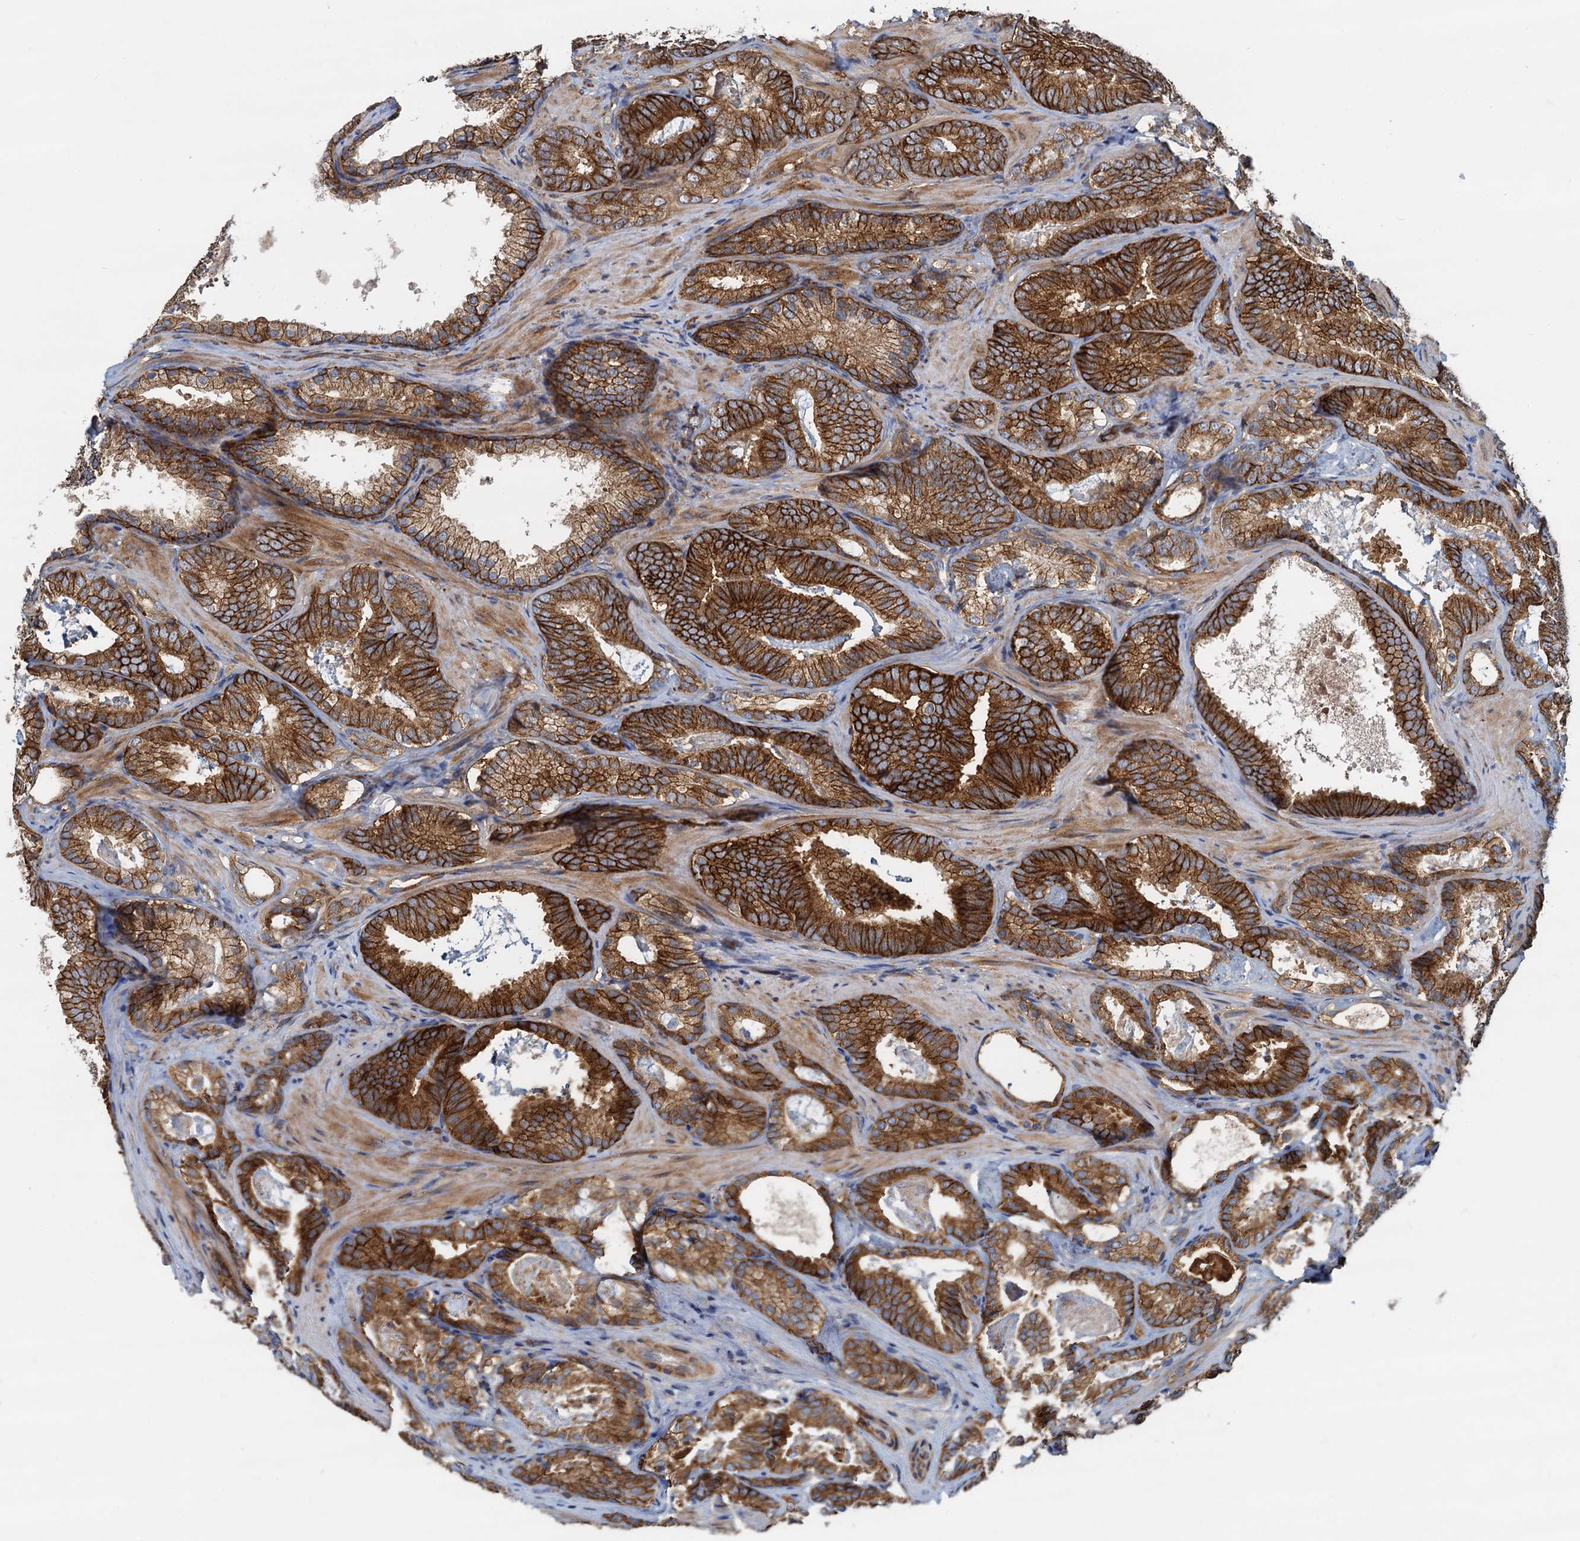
{"staining": {"intensity": "strong", "quantity": ">75%", "location": "cytoplasmic/membranous"}, "tissue": "prostate cancer", "cell_type": "Tumor cells", "image_type": "cancer", "snomed": [{"axis": "morphology", "description": "Adenocarcinoma, Low grade"}, {"axis": "topography", "description": "Prostate"}], "caption": "A brown stain labels strong cytoplasmic/membranous staining of a protein in human prostate cancer (low-grade adenocarcinoma) tumor cells.", "gene": "LNX2", "patient": {"sex": "male", "age": 60}}